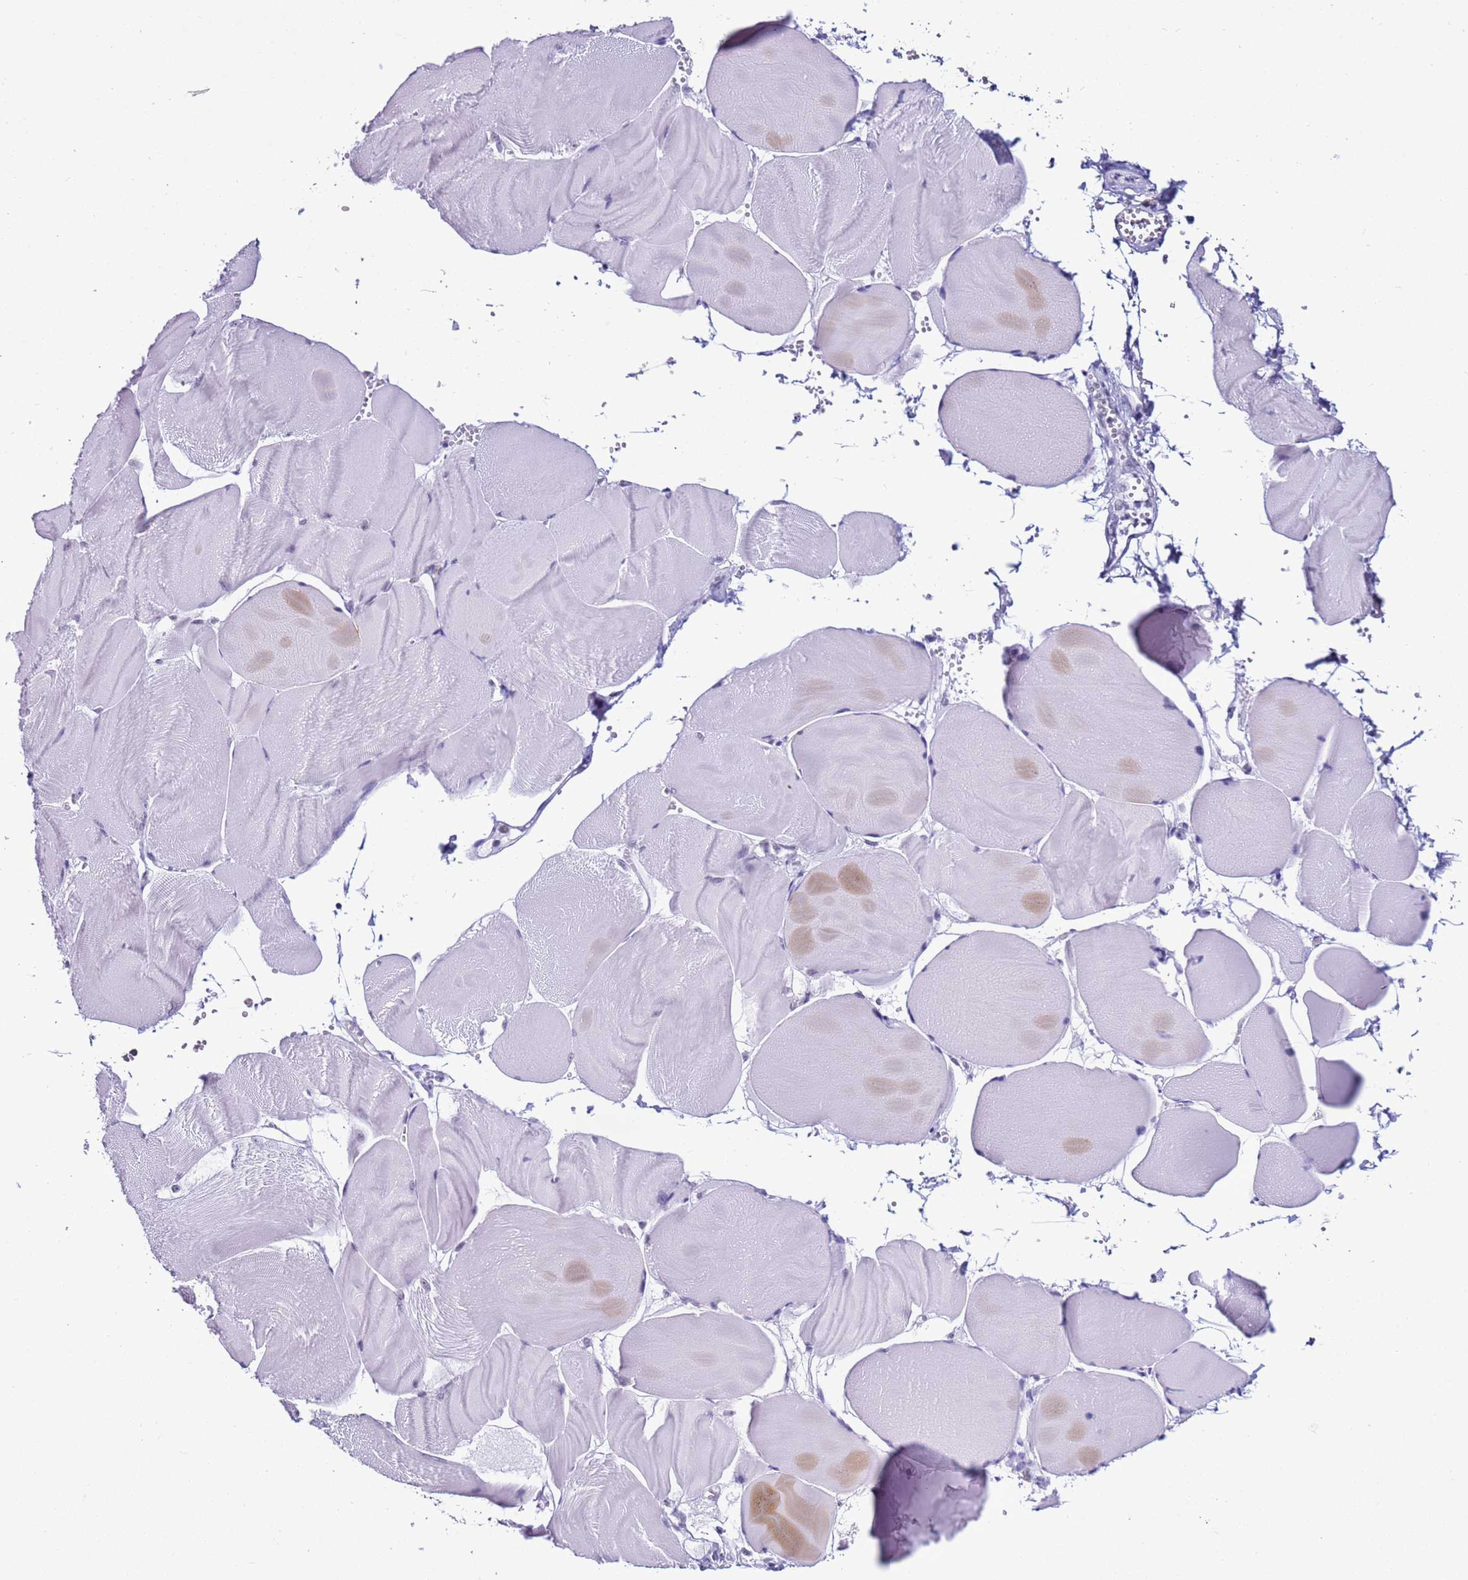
{"staining": {"intensity": "negative", "quantity": "none", "location": "none"}, "tissue": "skeletal muscle", "cell_type": "Myocytes", "image_type": "normal", "snomed": [{"axis": "morphology", "description": "Normal tissue, NOS"}, {"axis": "morphology", "description": "Basal cell carcinoma"}, {"axis": "topography", "description": "Skeletal muscle"}], "caption": "This image is of benign skeletal muscle stained with immunohistochemistry to label a protein in brown with the nuclei are counter-stained blue. There is no positivity in myocytes.", "gene": "DHX15", "patient": {"sex": "female", "age": 64}}